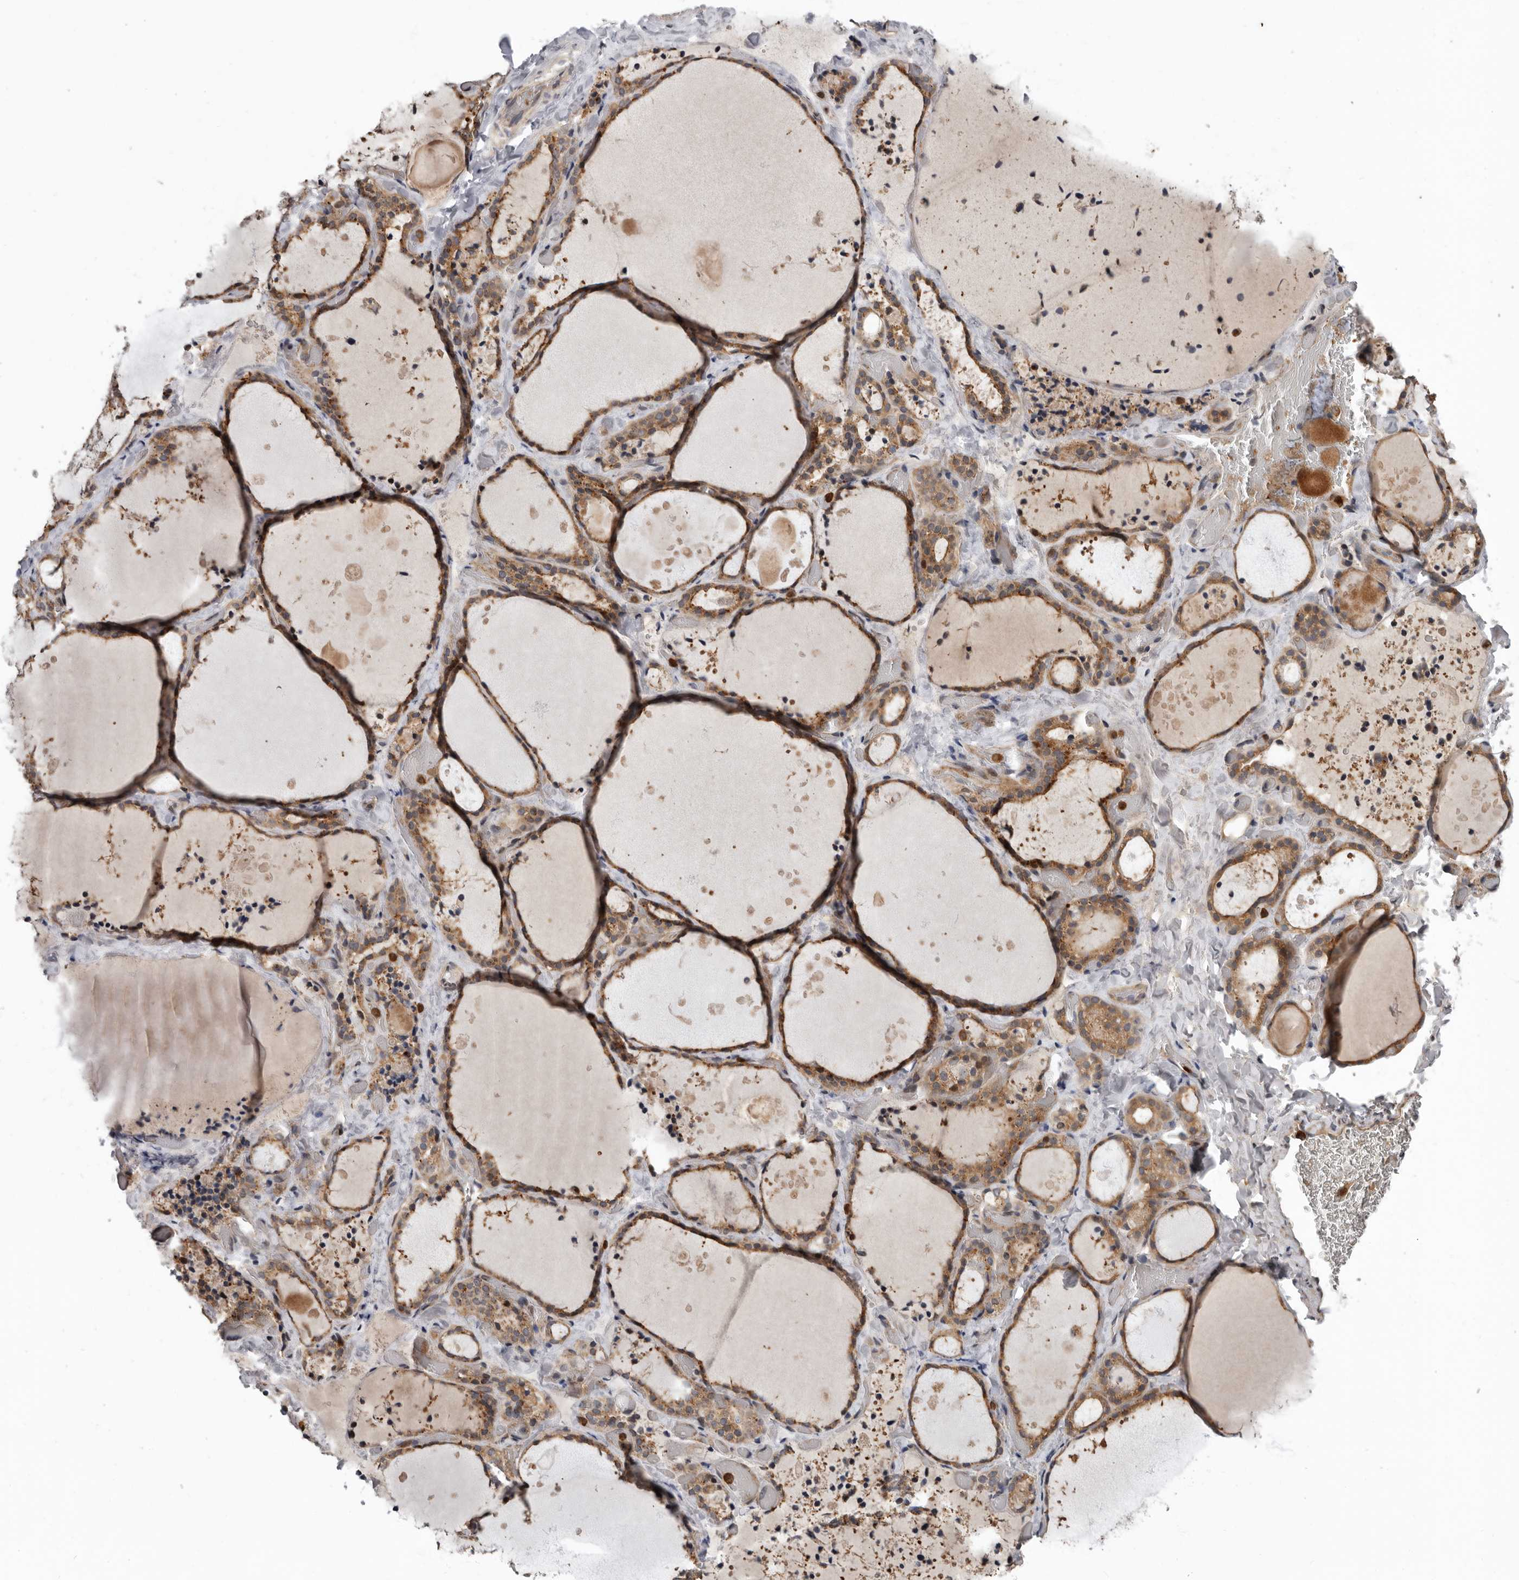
{"staining": {"intensity": "moderate", "quantity": ">75%", "location": "cytoplasmic/membranous"}, "tissue": "thyroid gland", "cell_type": "Glandular cells", "image_type": "normal", "snomed": [{"axis": "morphology", "description": "Normal tissue, NOS"}, {"axis": "topography", "description": "Thyroid gland"}], "caption": "Immunohistochemistry (DAB) staining of unremarkable thyroid gland reveals moderate cytoplasmic/membranous protein expression in approximately >75% of glandular cells.", "gene": "FGFR4", "patient": {"sex": "female", "age": 44}}